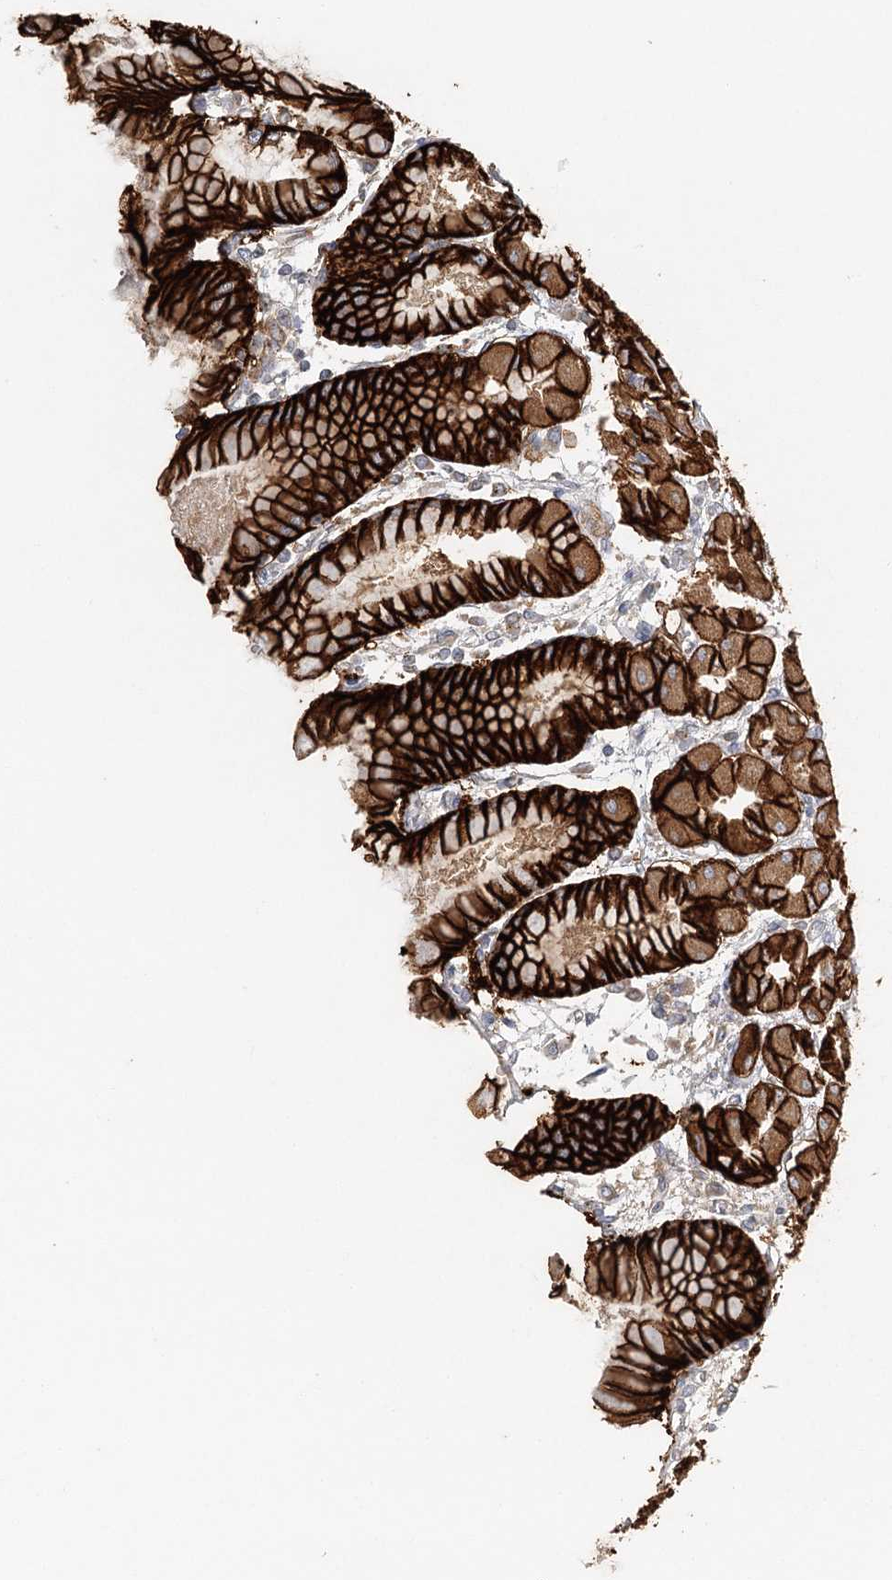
{"staining": {"intensity": "strong", "quantity": ">75%", "location": "cytoplasmic/membranous"}, "tissue": "stomach", "cell_type": "Glandular cells", "image_type": "normal", "snomed": [{"axis": "morphology", "description": "Normal tissue, NOS"}, {"axis": "topography", "description": "Stomach, upper"}], "caption": "Immunohistochemical staining of normal stomach exhibits strong cytoplasmic/membranous protein expression in approximately >75% of glandular cells. The staining is performed using DAB brown chromogen to label protein expression. The nuclei are counter-stained blue using hematoxylin.", "gene": "VSIG1", "patient": {"sex": "female", "age": 56}}